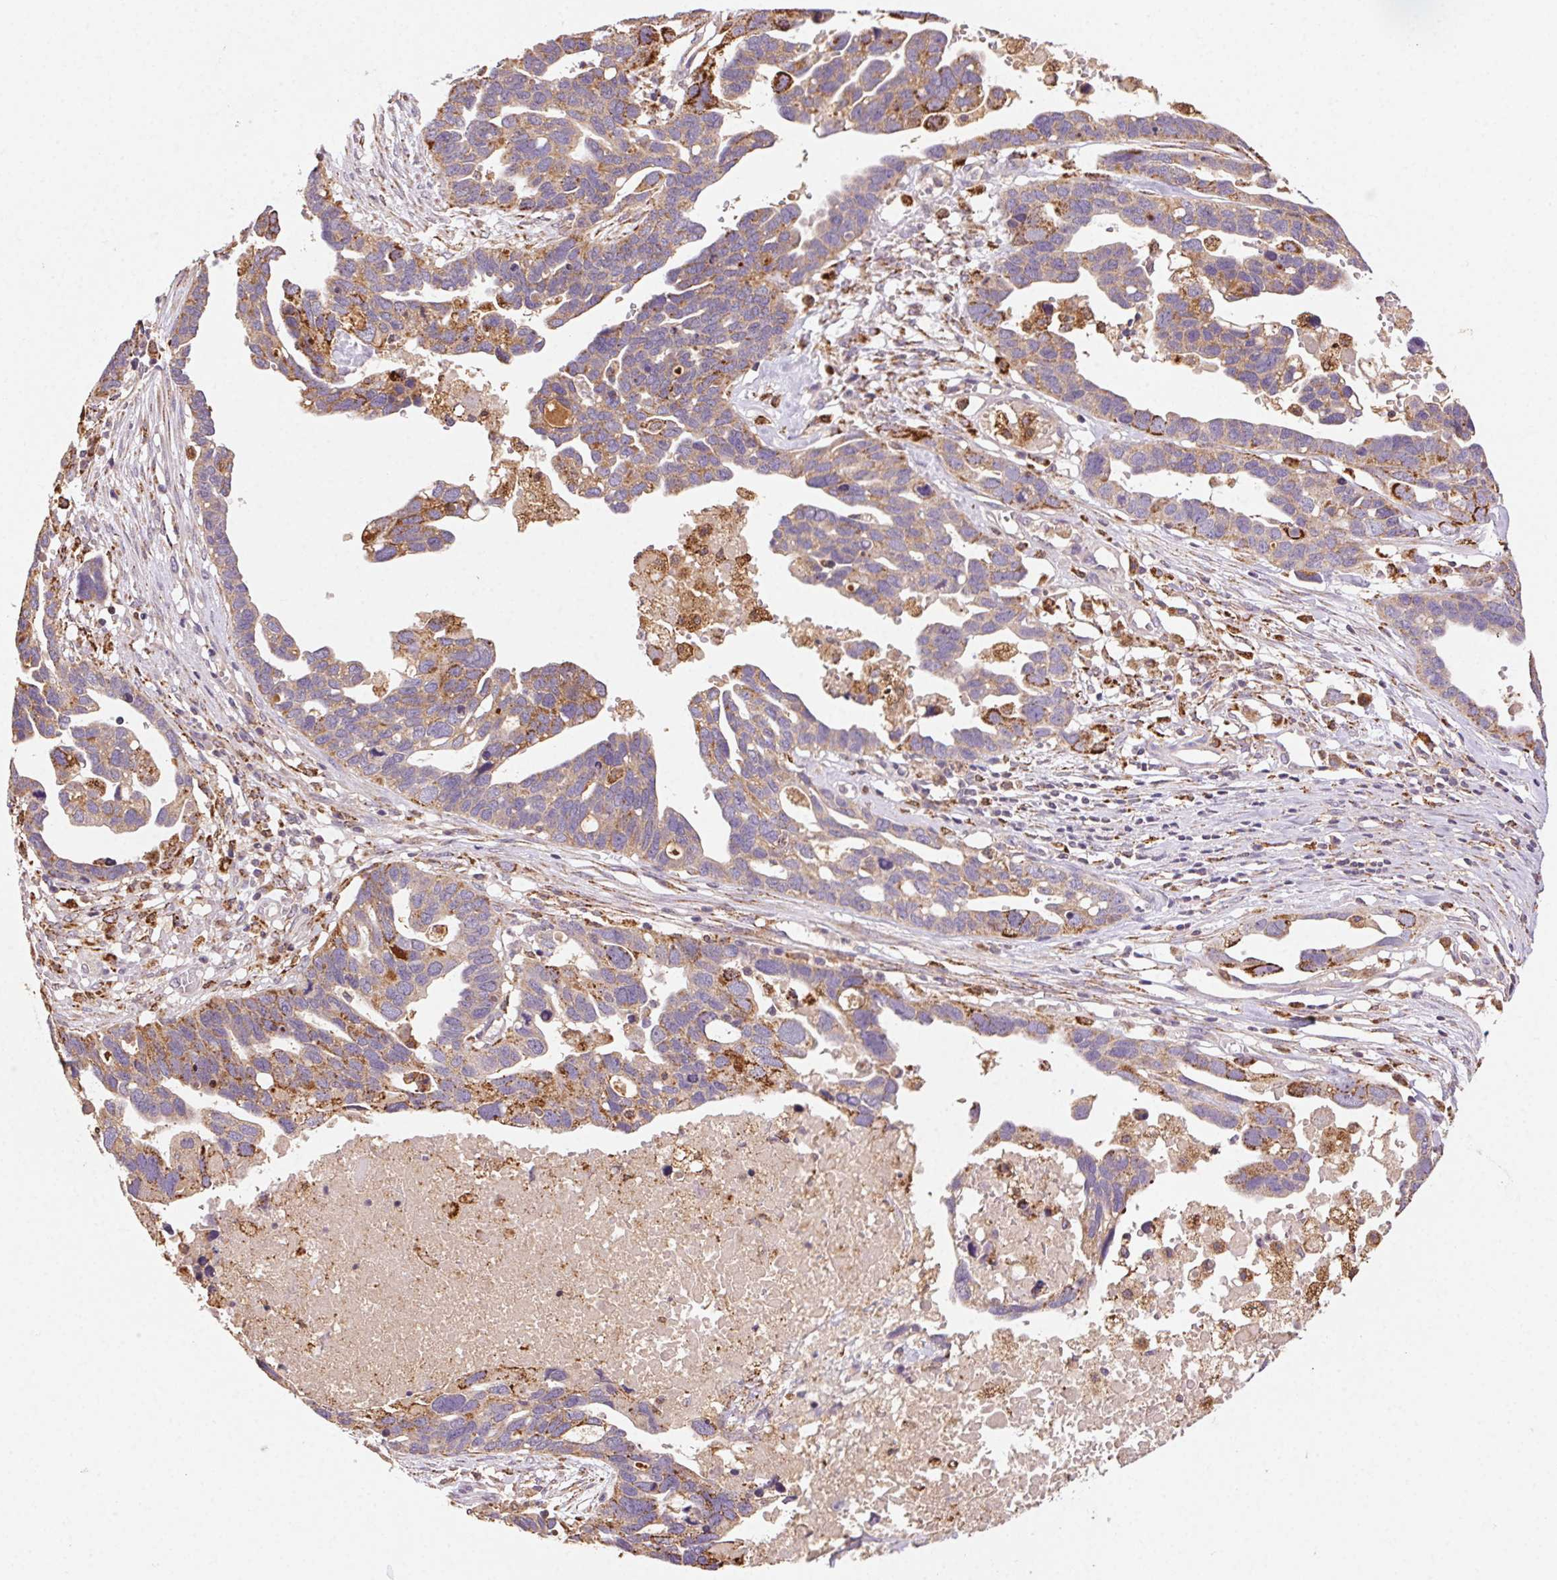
{"staining": {"intensity": "moderate", "quantity": "25%-75%", "location": "cytoplasmic/membranous"}, "tissue": "ovarian cancer", "cell_type": "Tumor cells", "image_type": "cancer", "snomed": [{"axis": "morphology", "description": "Cystadenocarcinoma, serous, NOS"}, {"axis": "topography", "description": "Ovary"}], "caption": "Moderate cytoplasmic/membranous positivity for a protein is seen in about 25%-75% of tumor cells of ovarian cancer using immunohistochemistry.", "gene": "FNBP1L", "patient": {"sex": "female", "age": 54}}